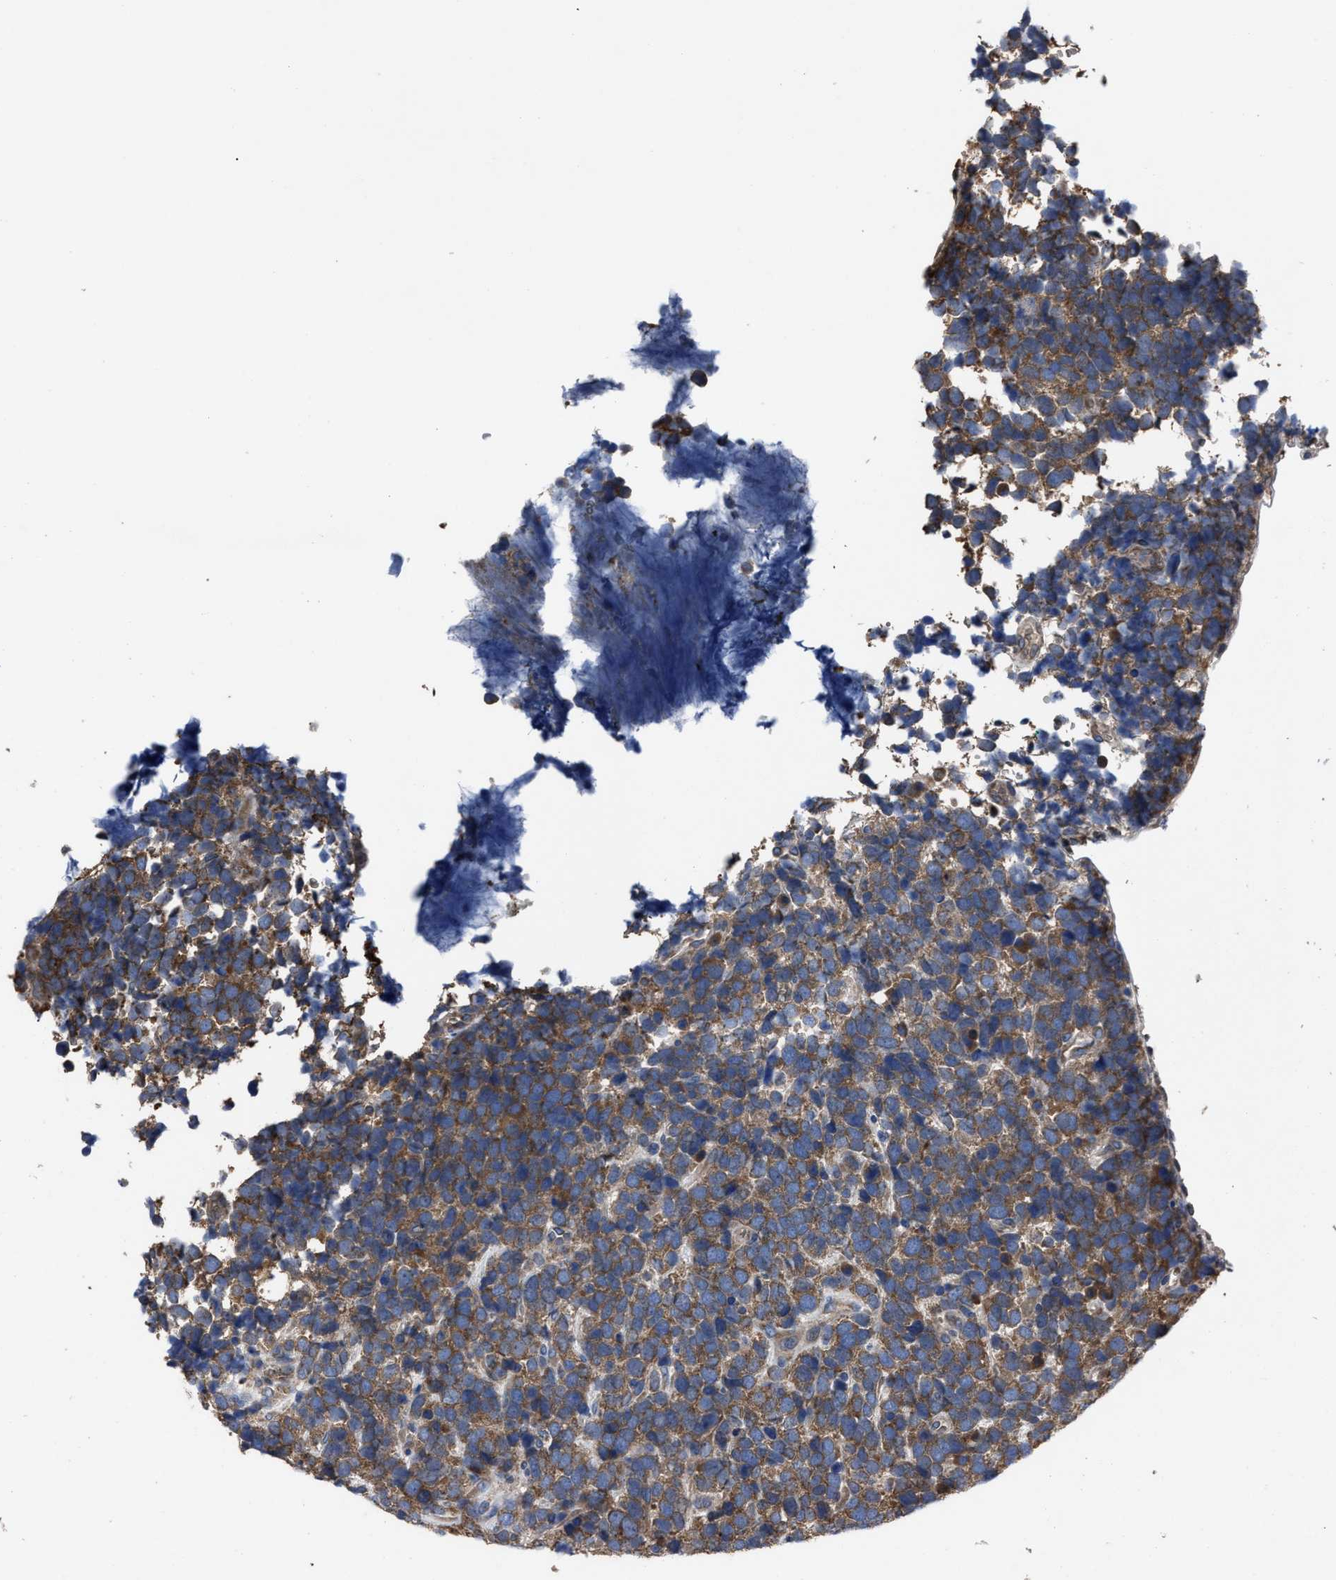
{"staining": {"intensity": "moderate", "quantity": ">75%", "location": "cytoplasmic/membranous"}, "tissue": "urothelial cancer", "cell_type": "Tumor cells", "image_type": "cancer", "snomed": [{"axis": "morphology", "description": "Urothelial carcinoma, High grade"}, {"axis": "topography", "description": "Urinary bladder"}], "caption": "An immunohistochemistry (IHC) photomicrograph of neoplastic tissue is shown. Protein staining in brown labels moderate cytoplasmic/membranous positivity in urothelial carcinoma (high-grade) within tumor cells.", "gene": "UPF1", "patient": {"sex": "female", "age": 82}}